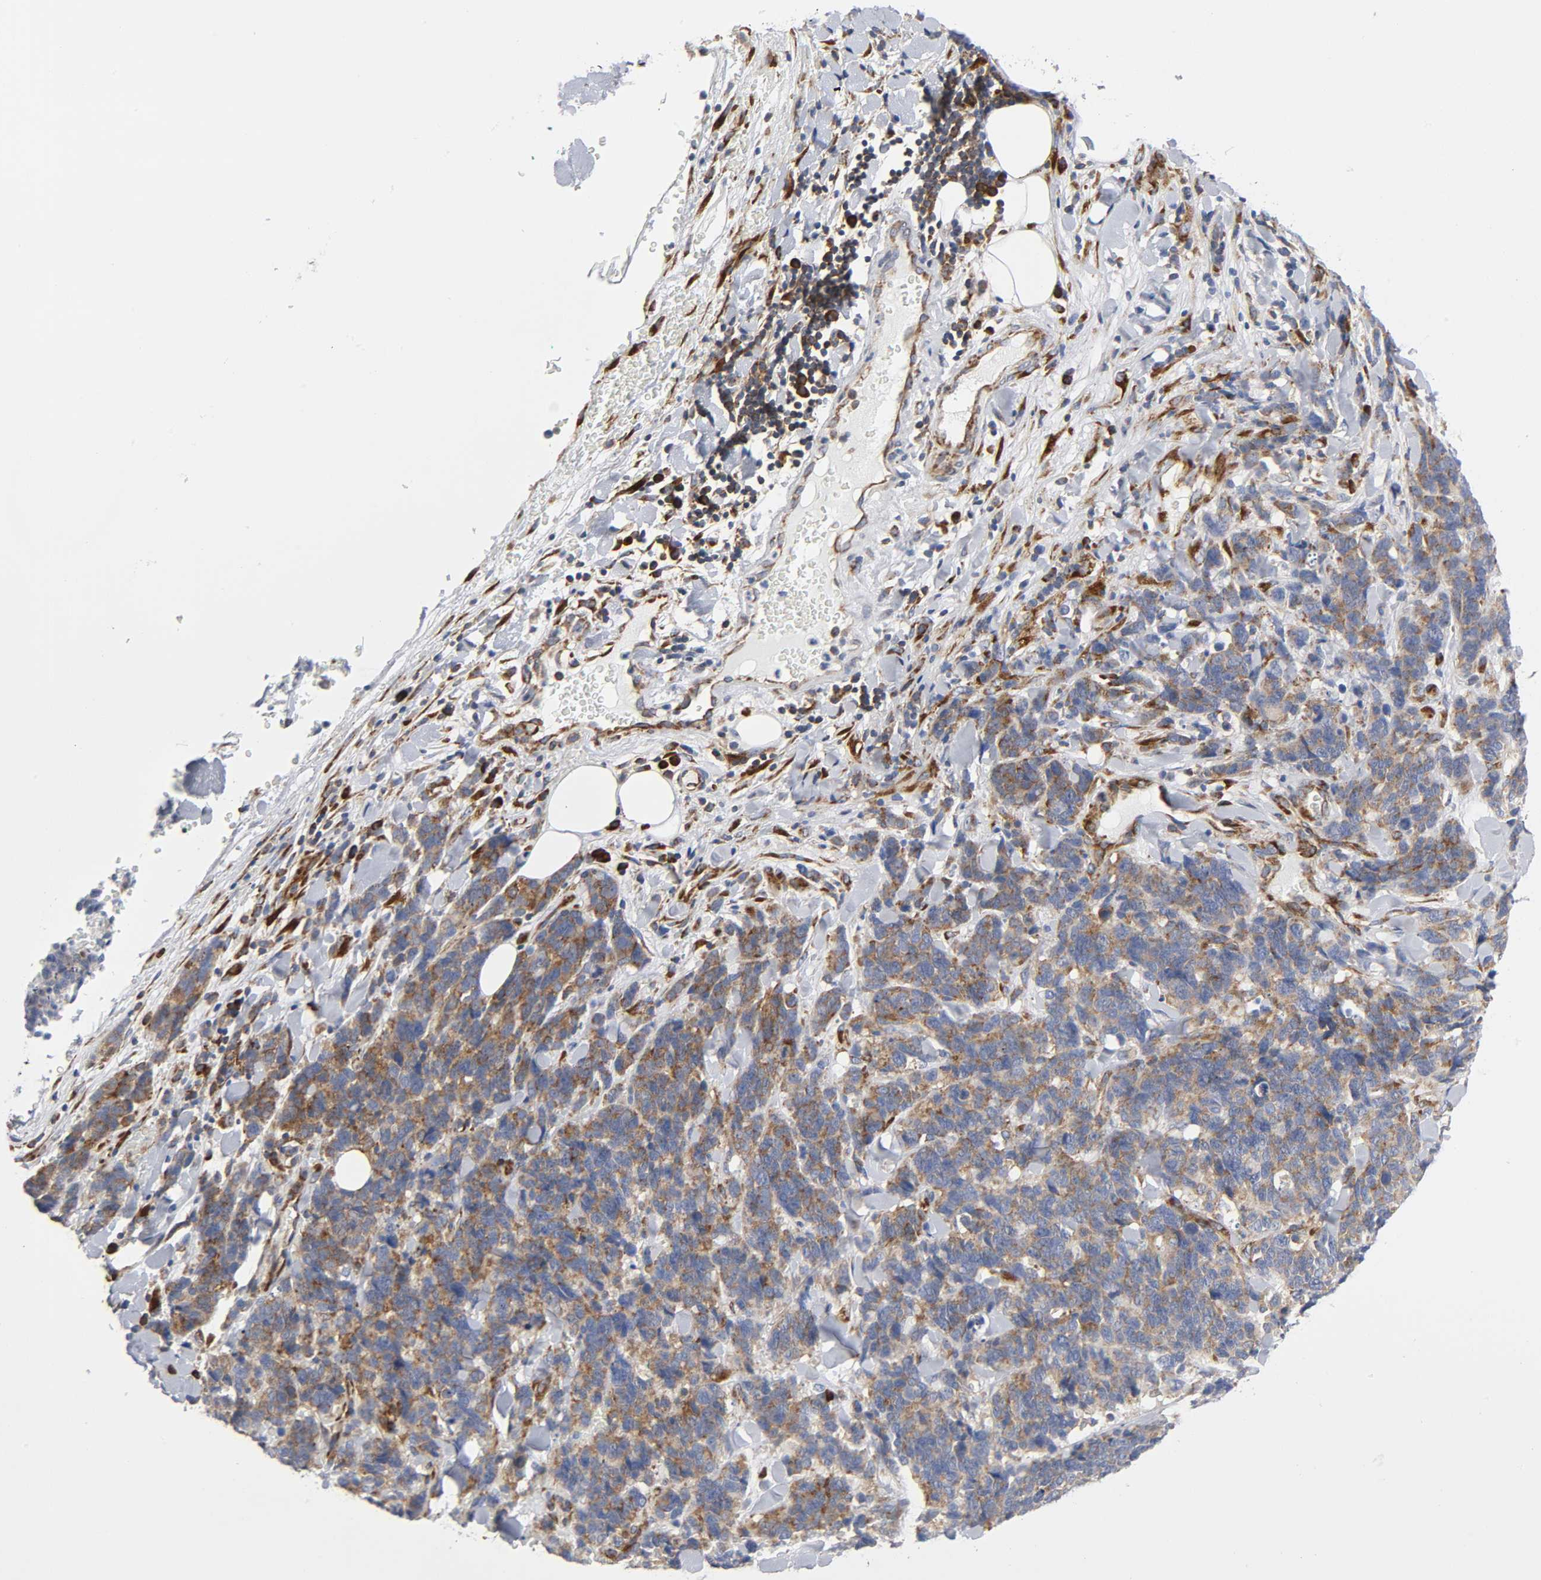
{"staining": {"intensity": "moderate", "quantity": ">75%", "location": "cytoplasmic/membranous"}, "tissue": "lung cancer", "cell_type": "Tumor cells", "image_type": "cancer", "snomed": [{"axis": "morphology", "description": "Neoplasm, malignant, NOS"}, {"axis": "topography", "description": "Lung"}], "caption": "A histopathology image showing moderate cytoplasmic/membranous expression in about >75% of tumor cells in lung cancer, as visualized by brown immunohistochemical staining.", "gene": "REL", "patient": {"sex": "female", "age": 58}}